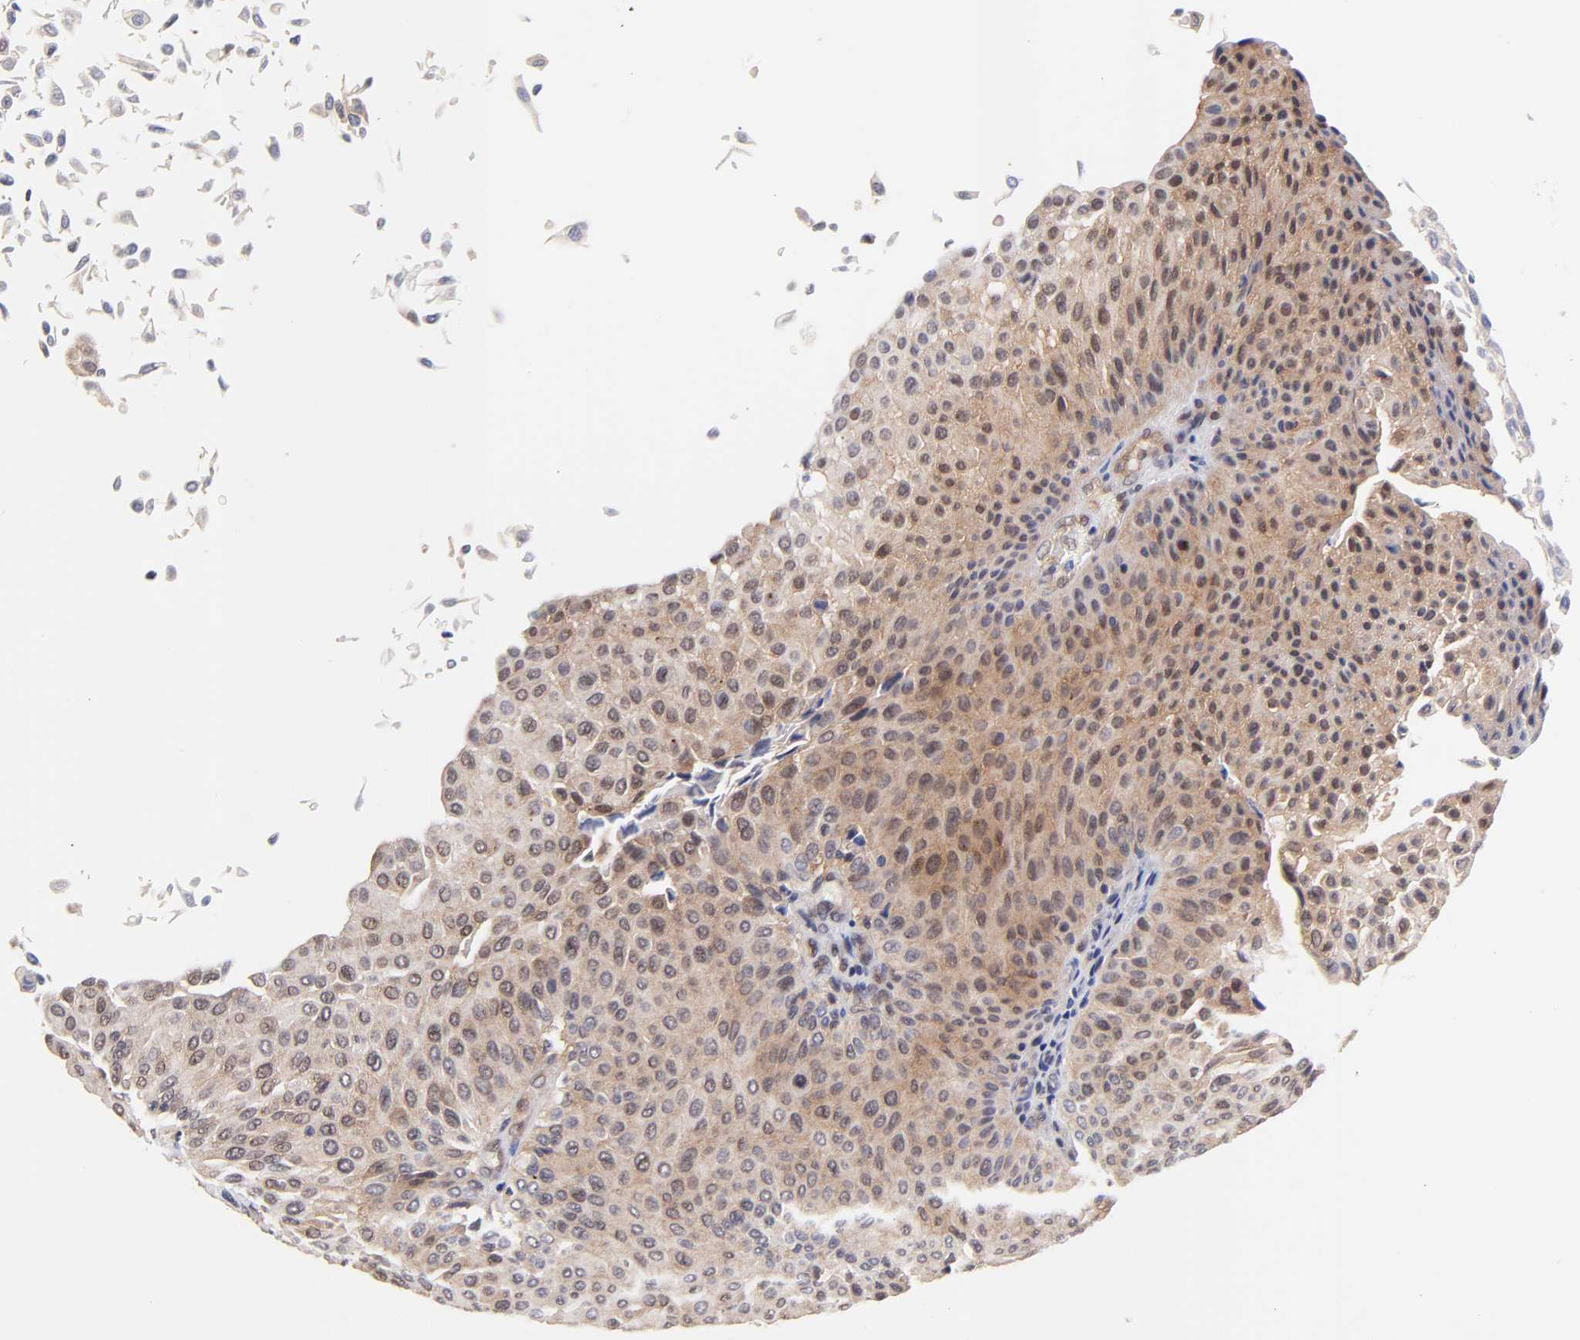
{"staining": {"intensity": "moderate", "quantity": ">75%", "location": "cytoplasmic/membranous,nuclear"}, "tissue": "urothelial cancer", "cell_type": "Tumor cells", "image_type": "cancer", "snomed": [{"axis": "morphology", "description": "Urothelial carcinoma, Low grade"}, {"axis": "topography", "description": "Urinary bladder"}], "caption": "Moderate cytoplasmic/membranous and nuclear staining is seen in approximately >75% of tumor cells in urothelial carcinoma (low-grade).", "gene": "TXNL1", "patient": {"sex": "male", "age": 64}}